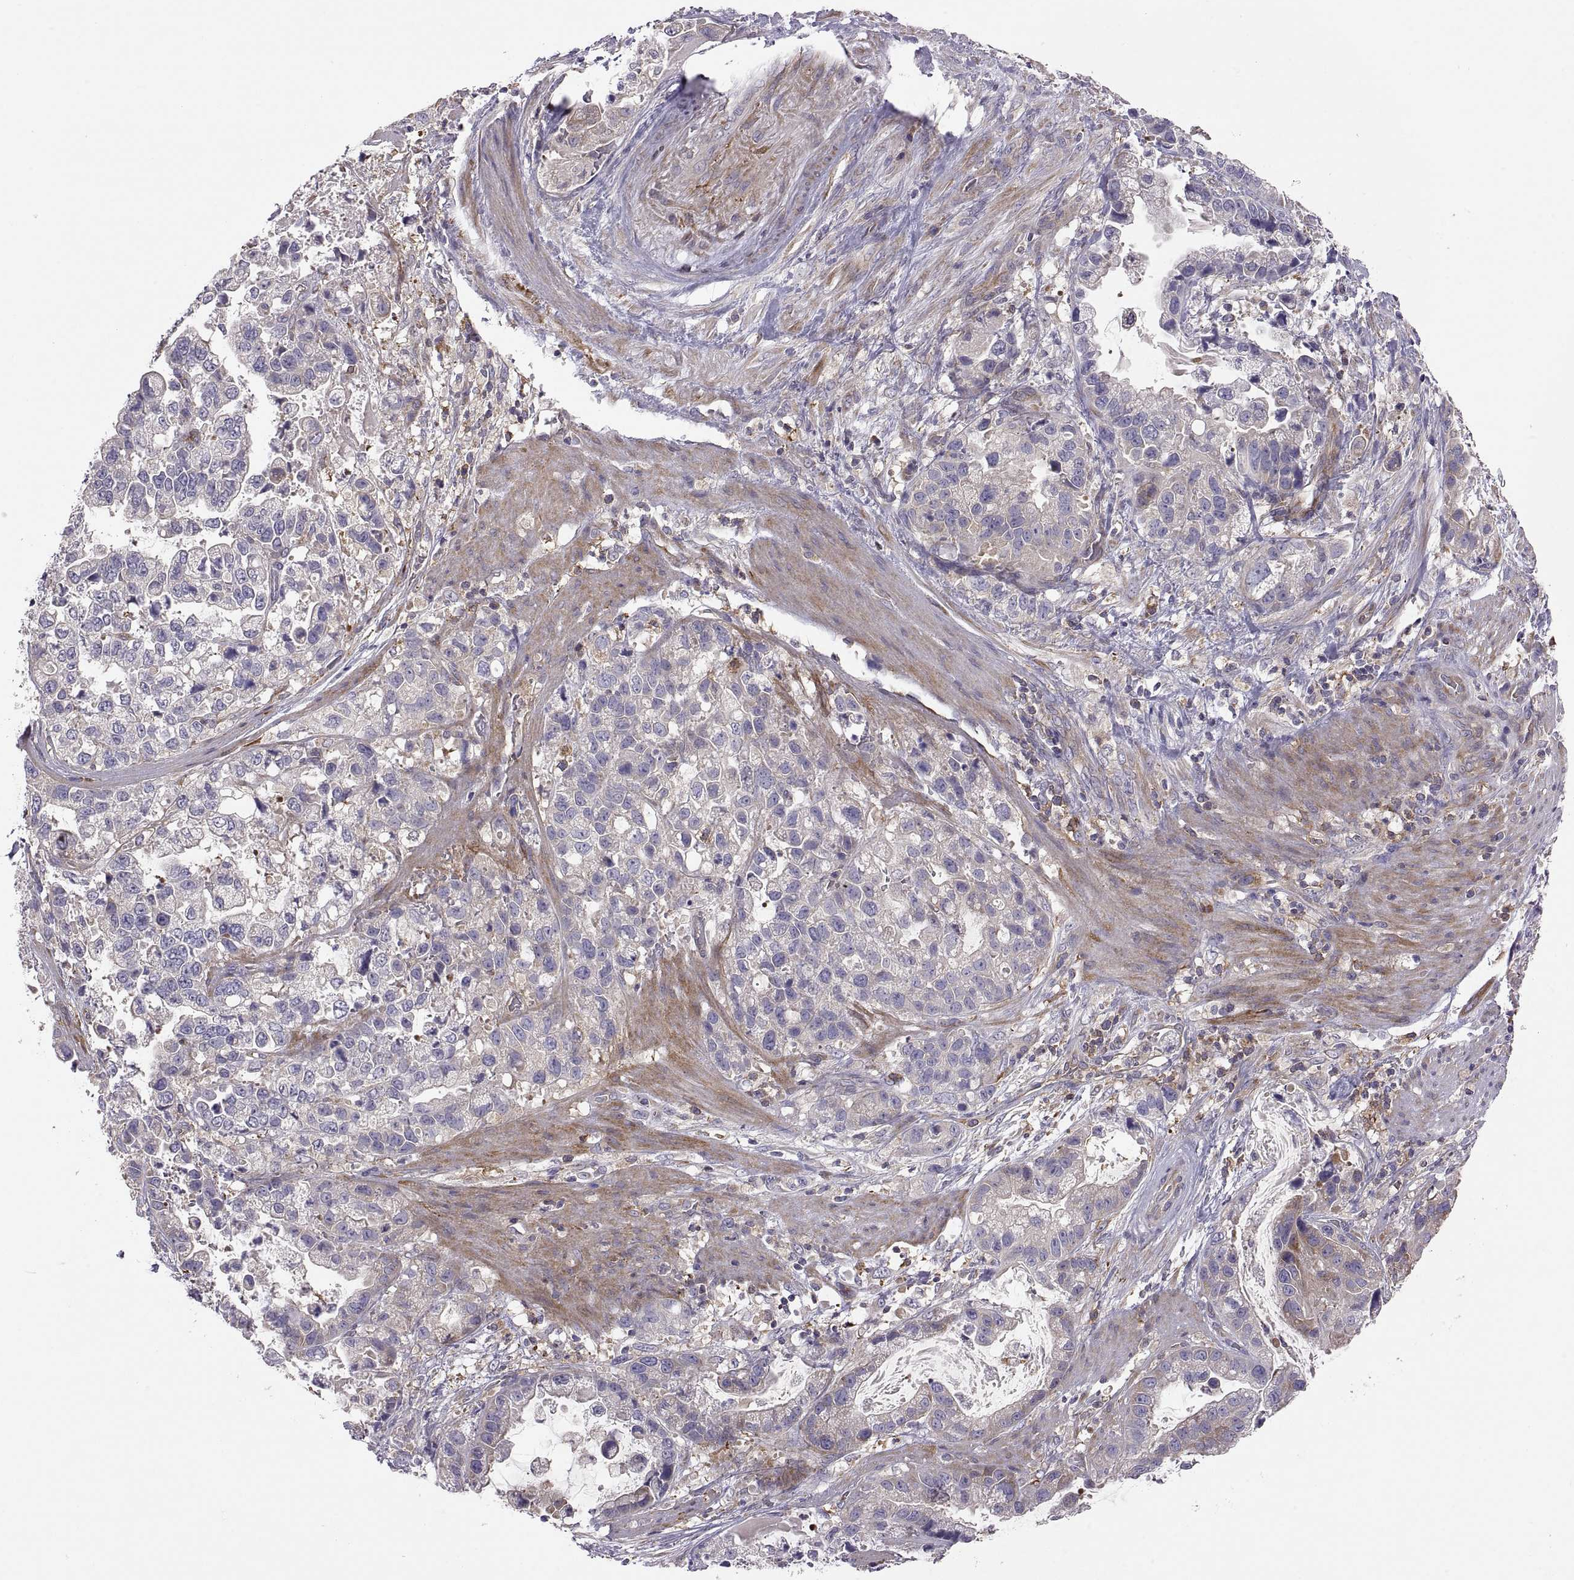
{"staining": {"intensity": "negative", "quantity": "none", "location": "none"}, "tissue": "stomach cancer", "cell_type": "Tumor cells", "image_type": "cancer", "snomed": [{"axis": "morphology", "description": "Adenocarcinoma, NOS"}, {"axis": "topography", "description": "Stomach"}], "caption": "A high-resolution photomicrograph shows IHC staining of stomach cancer, which demonstrates no significant expression in tumor cells.", "gene": "SPATA32", "patient": {"sex": "male", "age": 59}}